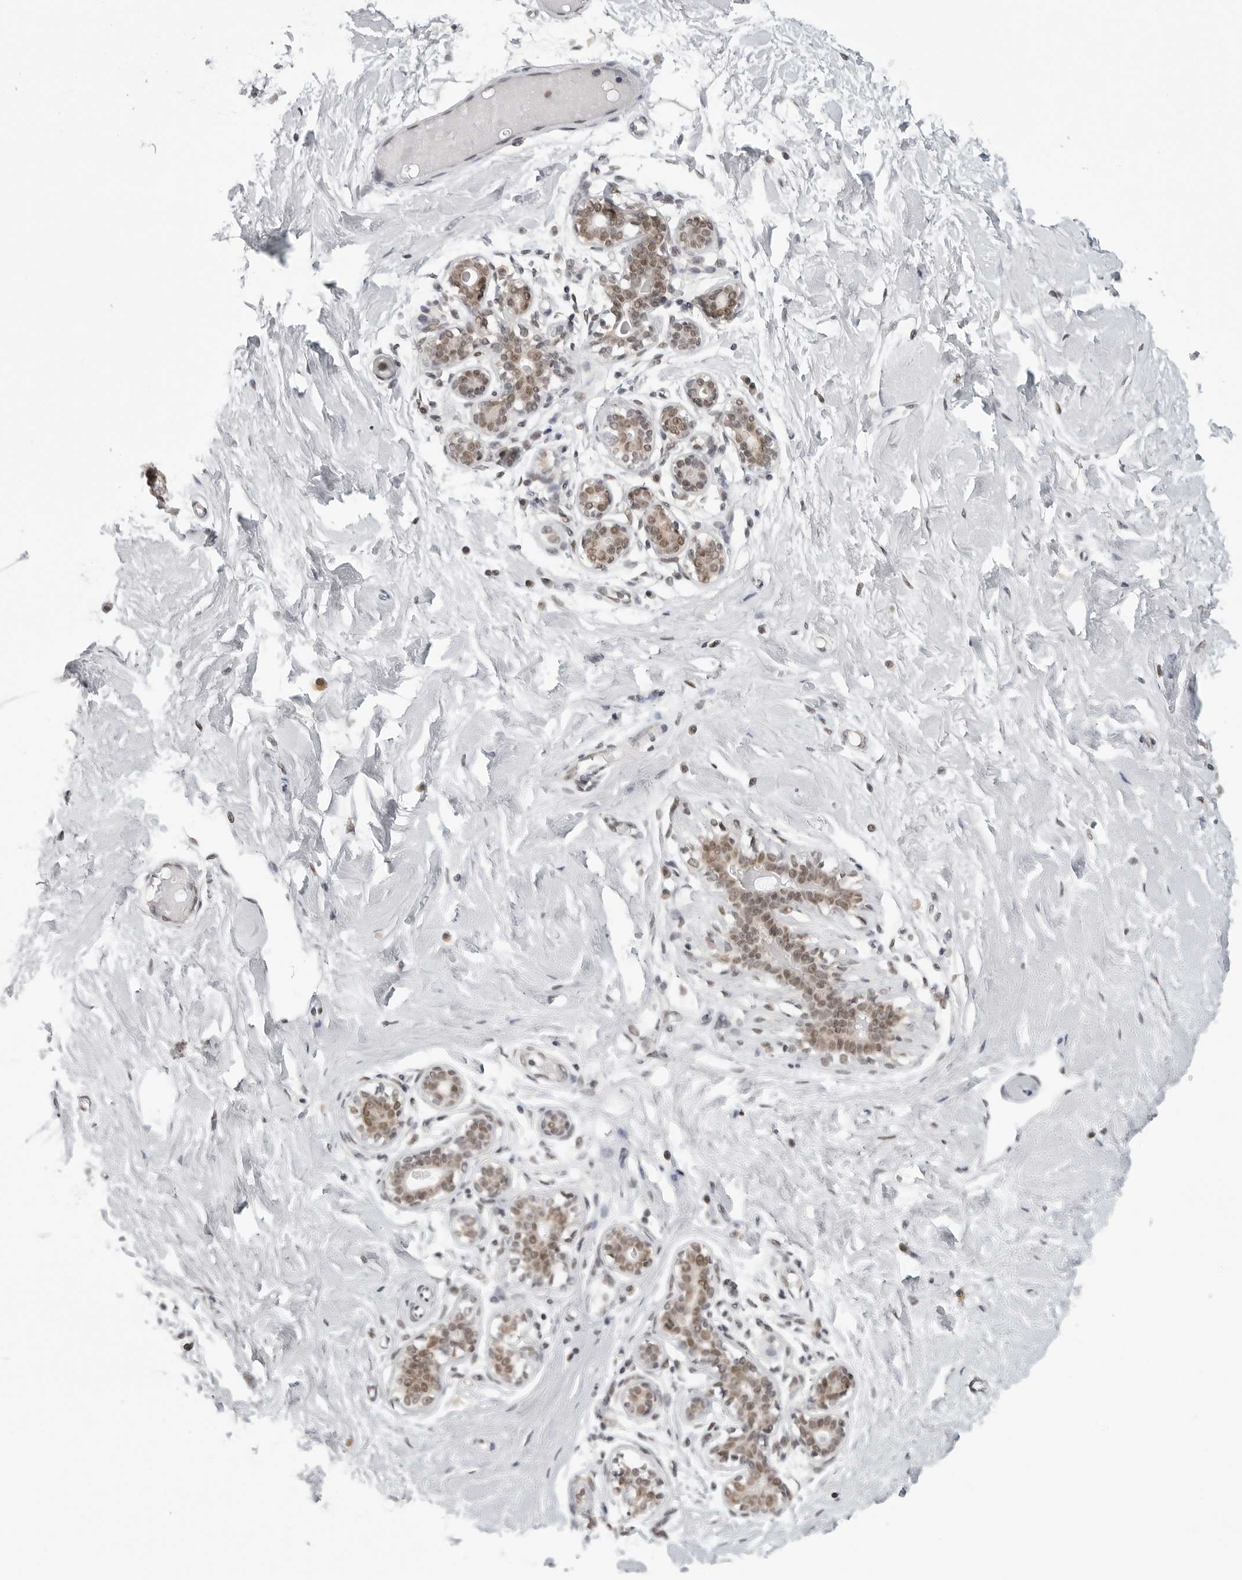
{"staining": {"intensity": "moderate", "quantity": ">75%", "location": "nuclear"}, "tissue": "breast", "cell_type": "Adipocytes", "image_type": "normal", "snomed": [{"axis": "morphology", "description": "Normal tissue, NOS"}, {"axis": "morphology", "description": "Adenoma, NOS"}, {"axis": "topography", "description": "Breast"}], "caption": "High-power microscopy captured an immunohistochemistry histopathology image of benign breast, revealing moderate nuclear staining in approximately >75% of adipocytes. (DAB (3,3'-diaminobenzidine) = brown stain, brightfield microscopy at high magnification).", "gene": "PRDM10", "patient": {"sex": "female", "age": 23}}